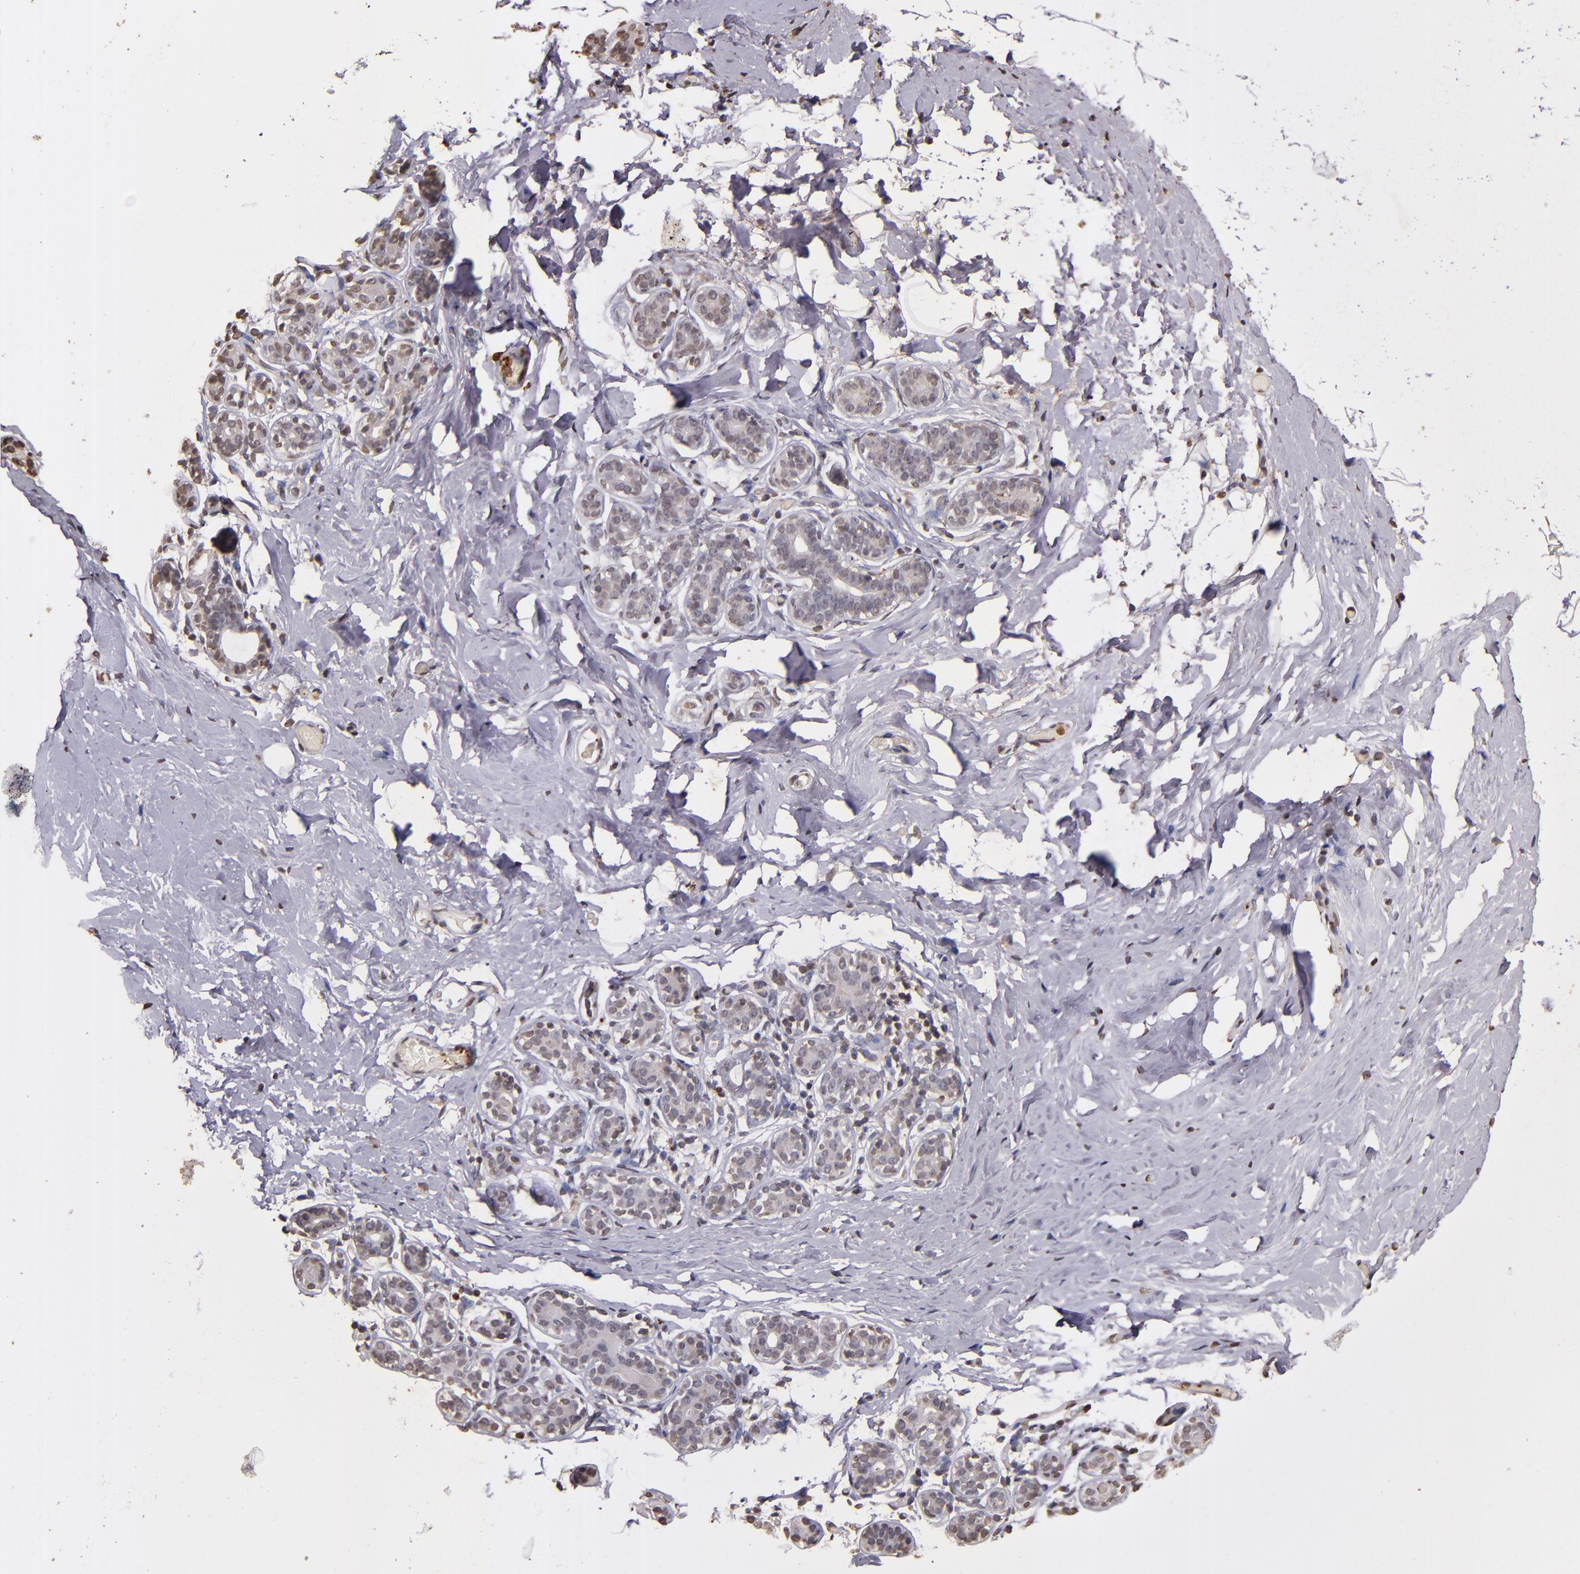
{"staining": {"intensity": "negative", "quantity": "none", "location": "none"}, "tissue": "breast", "cell_type": "Adipocytes", "image_type": "normal", "snomed": [{"axis": "morphology", "description": "Normal tissue, NOS"}, {"axis": "topography", "description": "Breast"}, {"axis": "topography", "description": "Soft tissue"}], "caption": "An image of human breast is negative for staining in adipocytes. (DAB (3,3'-diaminobenzidine) immunohistochemistry (IHC) with hematoxylin counter stain).", "gene": "SLC2A3", "patient": {"sex": "female", "age": 75}}